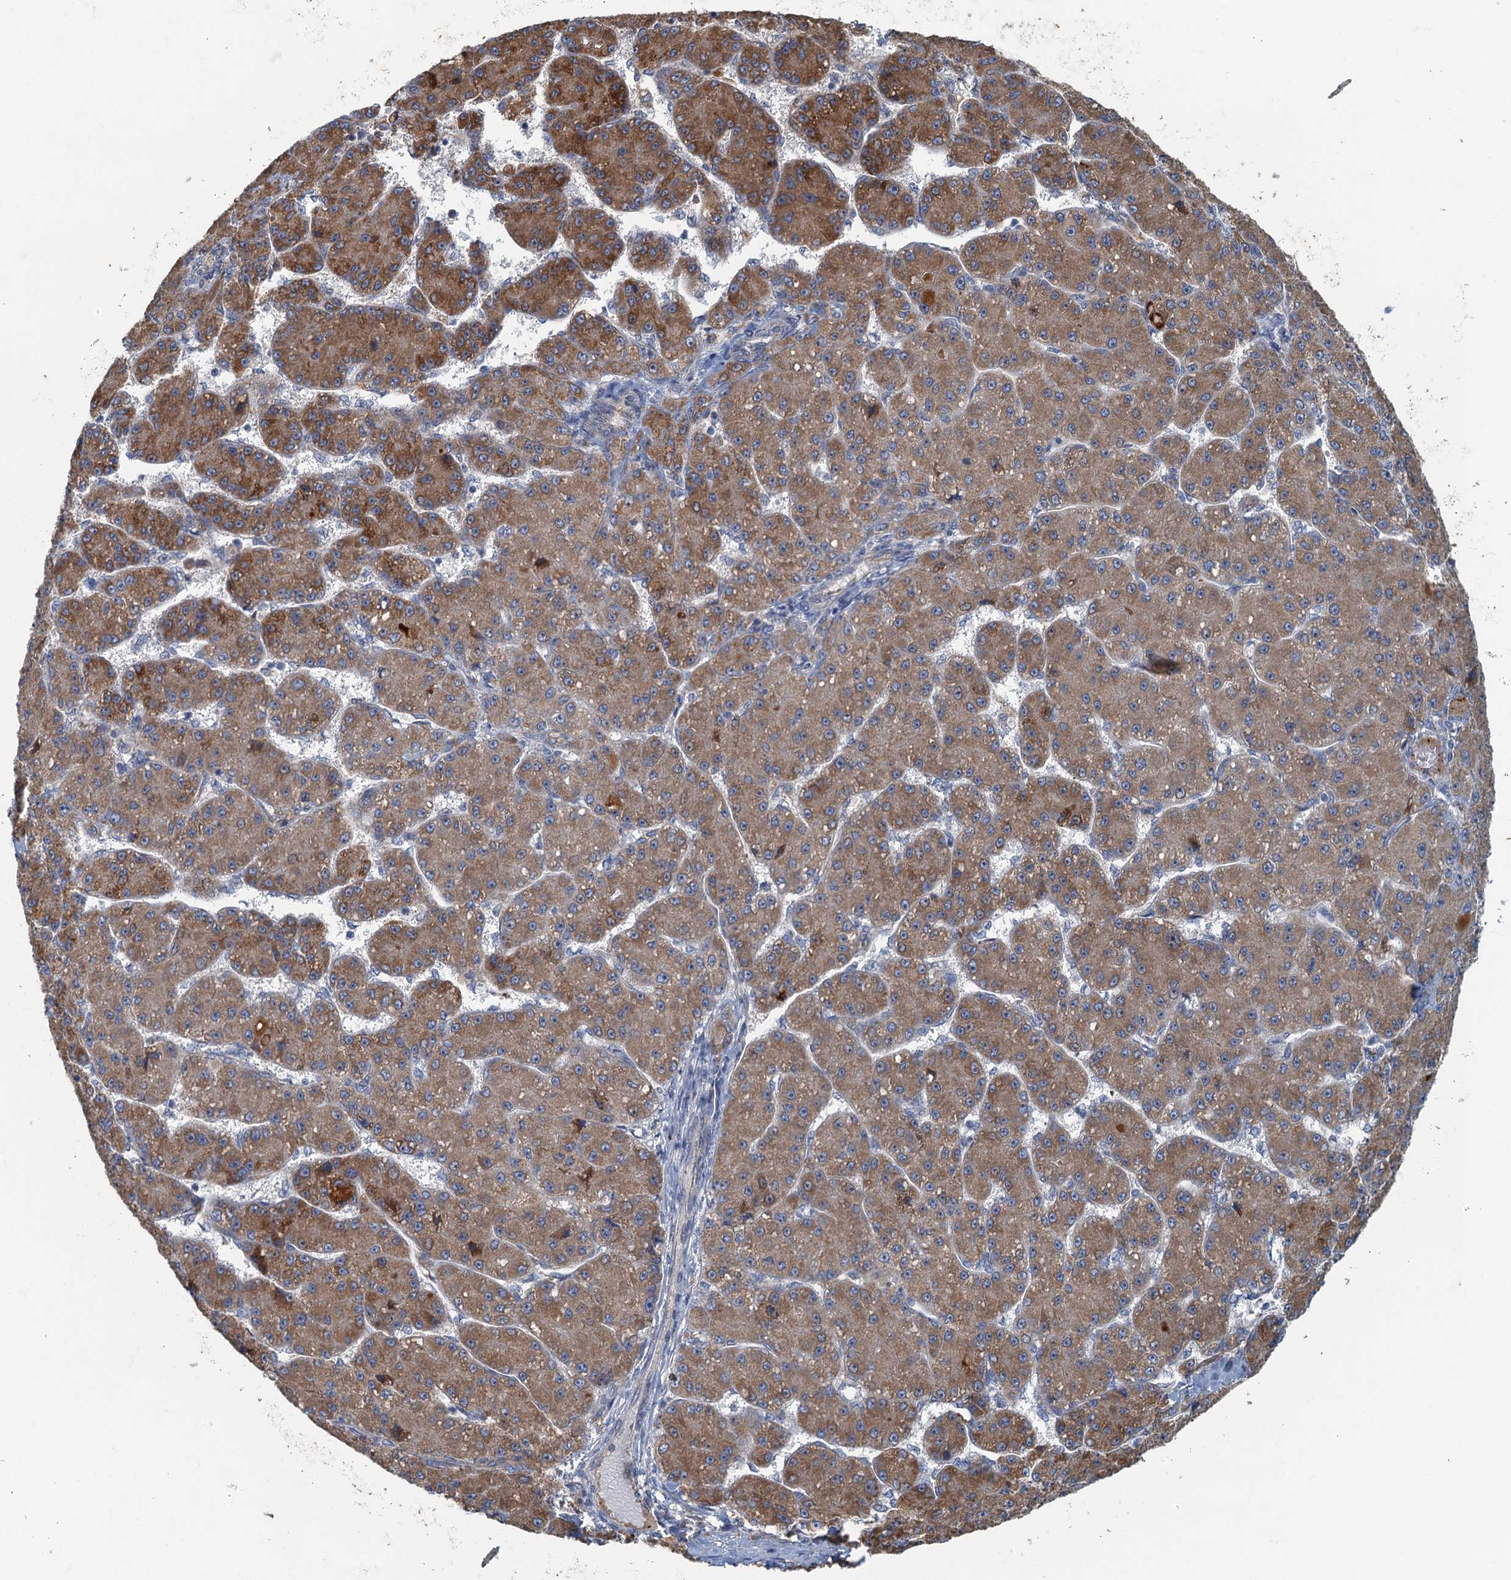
{"staining": {"intensity": "moderate", "quantity": ">75%", "location": "cytoplasmic/membranous"}, "tissue": "liver cancer", "cell_type": "Tumor cells", "image_type": "cancer", "snomed": [{"axis": "morphology", "description": "Carcinoma, Hepatocellular, NOS"}, {"axis": "topography", "description": "Liver"}], "caption": "A micrograph of human liver cancer (hepatocellular carcinoma) stained for a protein demonstrates moderate cytoplasmic/membranous brown staining in tumor cells.", "gene": "SPDYC", "patient": {"sex": "male", "age": 67}}